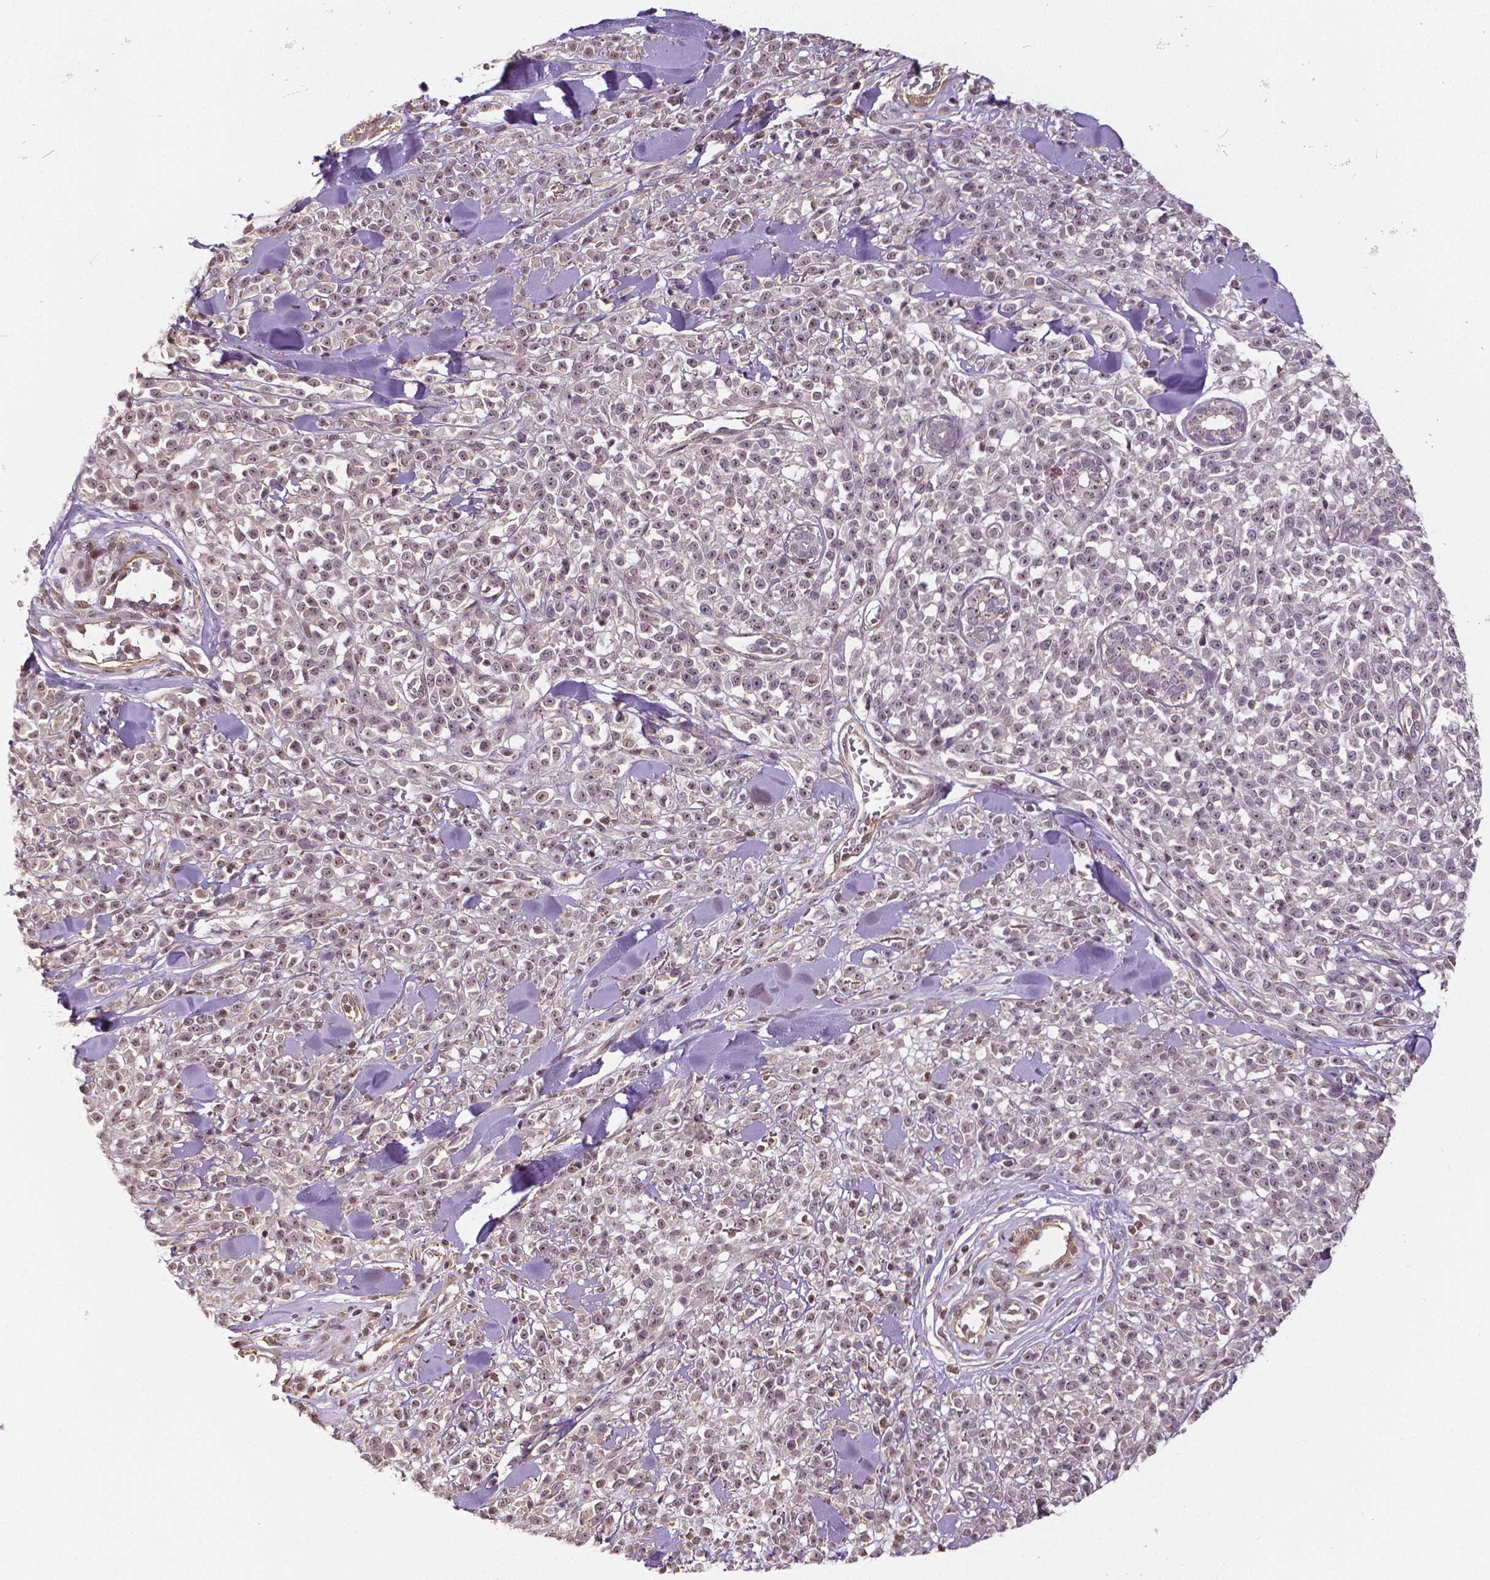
{"staining": {"intensity": "negative", "quantity": "none", "location": "none"}, "tissue": "melanoma", "cell_type": "Tumor cells", "image_type": "cancer", "snomed": [{"axis": "morphology", "description": "Malignant melanoma, NOS"}, {"axis": "topography", "description": "Skin"}, {"axis": "topography", "description": "Skin of trunk"}], "caption": "High power microscopy micrograph of an immunohistochemistry micrograph of melanoma, revealing no significant staining in tumor cells.", "gene": "ANXA13", "patient": {"sex": "male", "age": 74}}